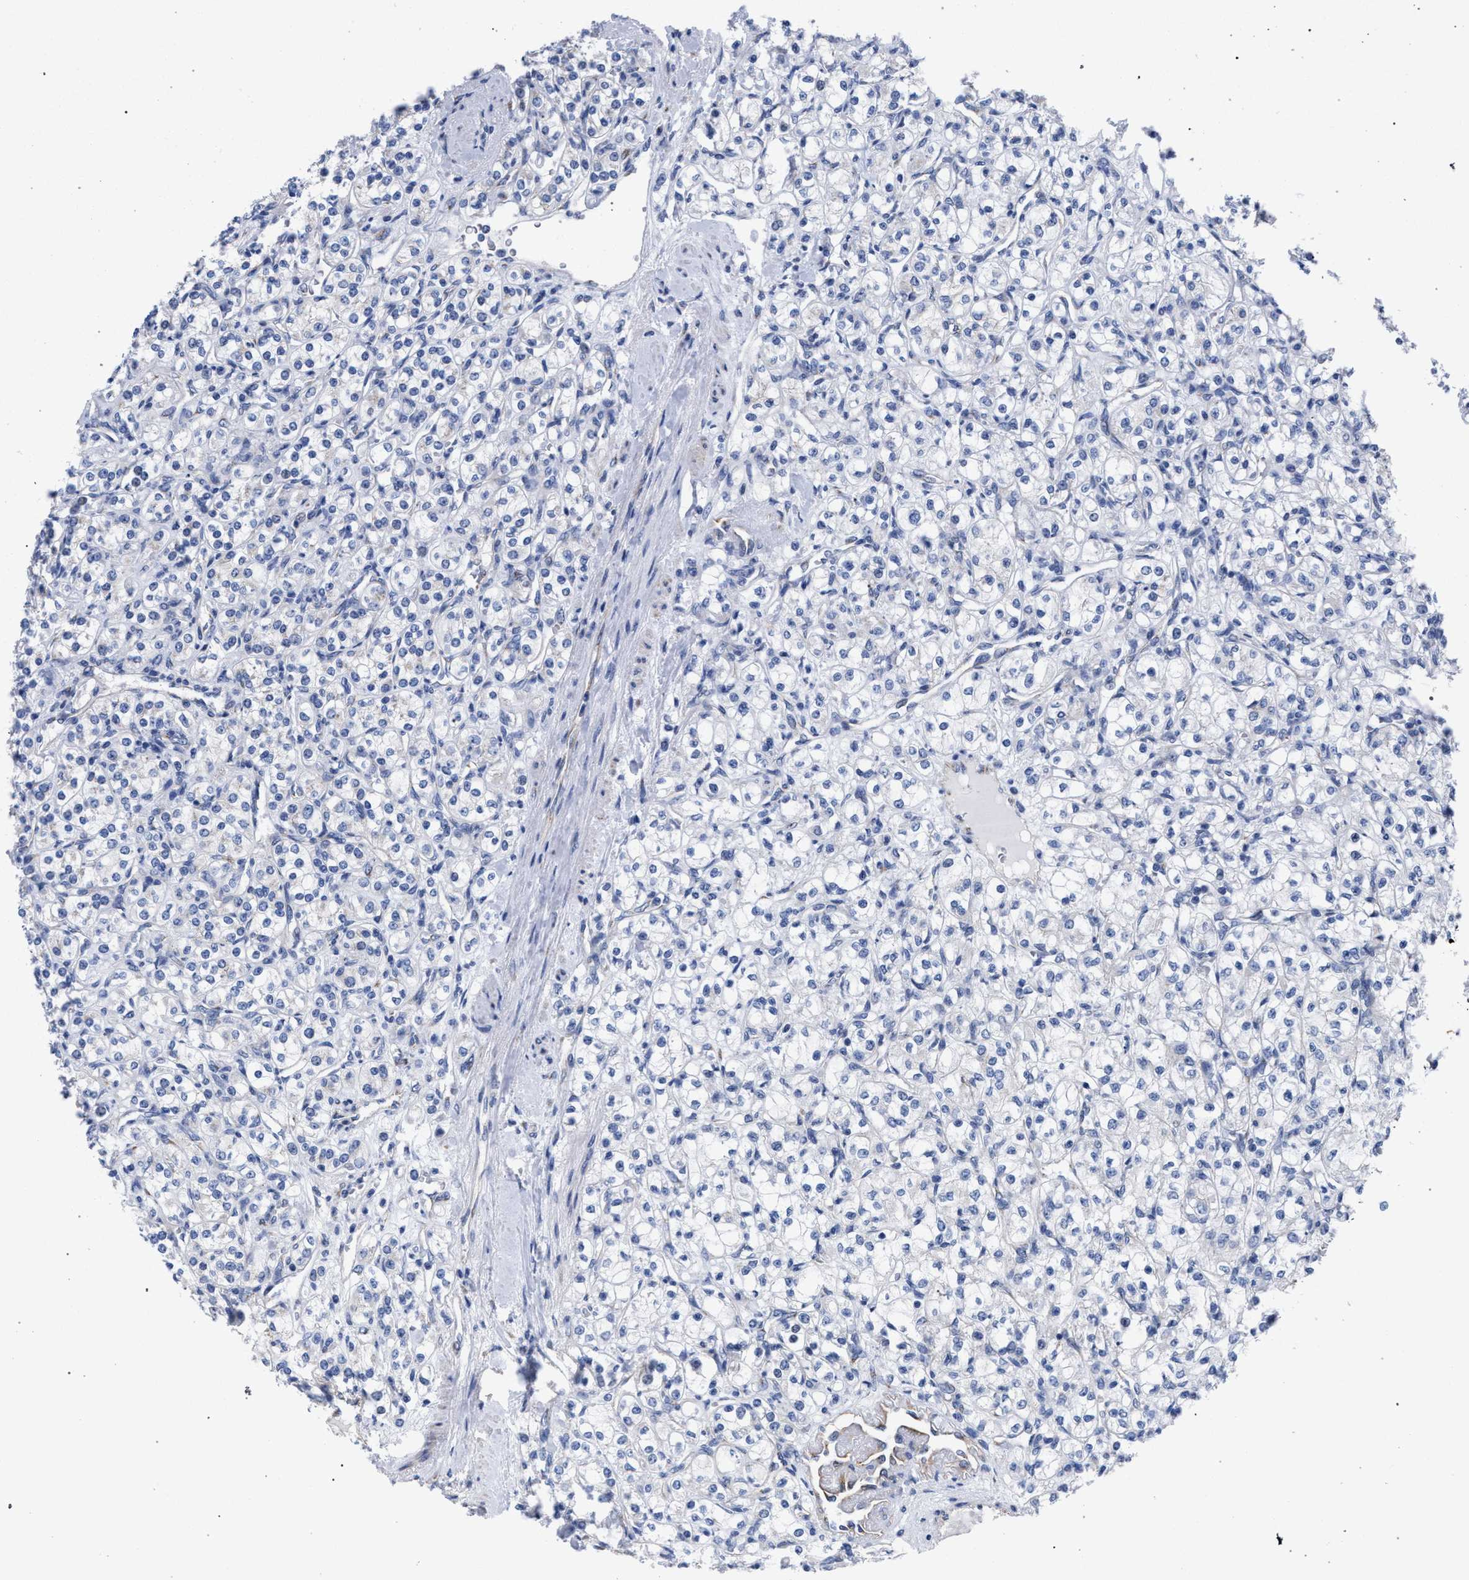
{"staining": {"intensity": "negative", "quantity": "none", "location": "none"}, "tissue": "renal cancer", "cell_type": "Tumor cells", "image_type": "cancer", "snomed": [{"axis": "morphology", "description": "Adenocarcinoma, NOS"}, {"axis": "topography", "description": "Kidney"}], "caption": "A micrograph of human renal cancer (adenocarcinoma) is negative for staining in tumor cells.", "gene": "GOLGA2", "patient": {"sex": "male", "age": 77}}